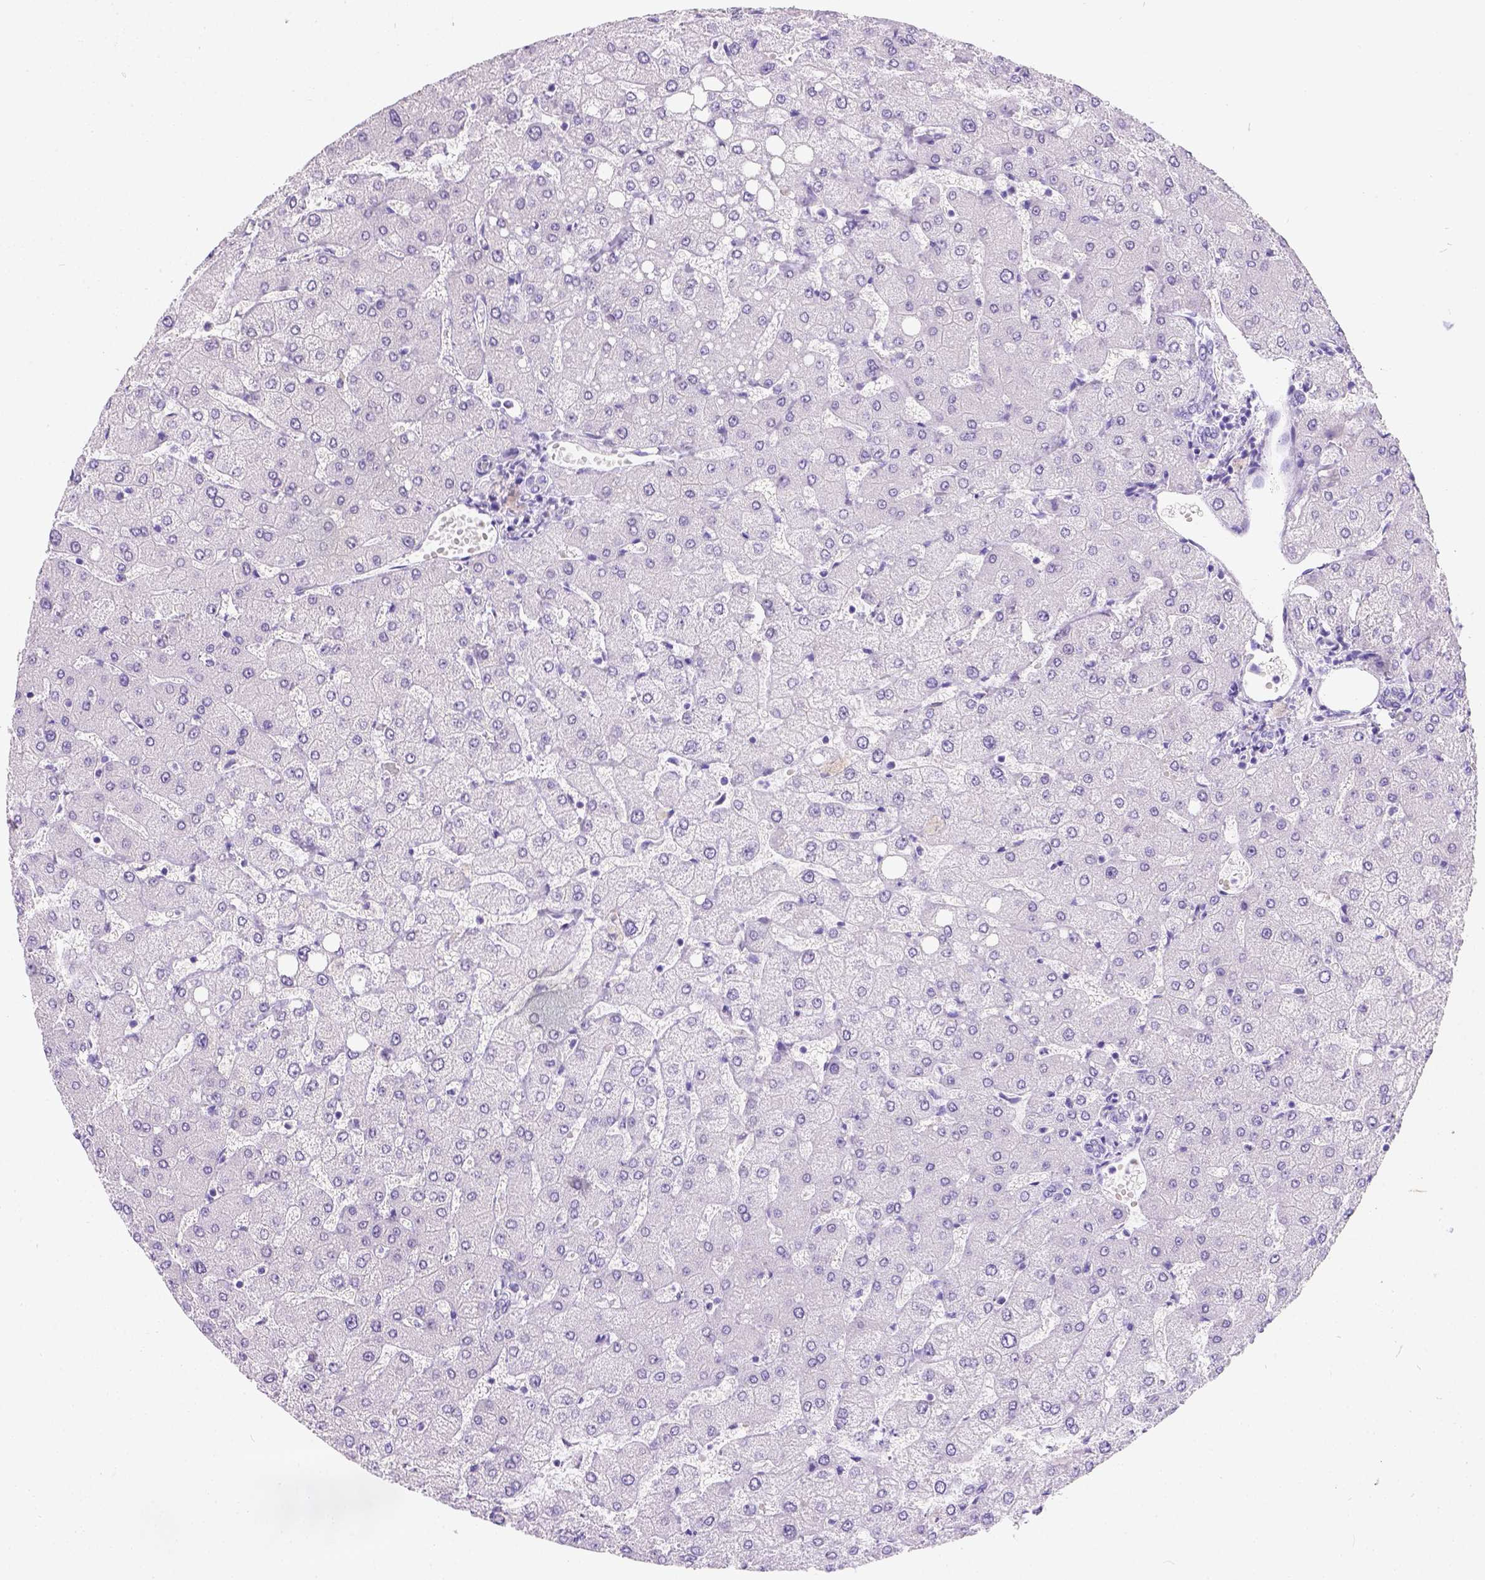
{"staining": {"intensity": "negative", "quantity": "none", "location": "none"}, "tissue": "liver", "cell_type": "Cholangiocytes", "image_type": "normal", "snomed": [{"axis": "morphology", "description": "Normal tissue, NOS"}, {"axis": "topography", "description": "Liver"}], "caption": "Immunohistochemistry image of benign liver stained for a protein (brown), which reveals no staining in cholangiocytes. (DAB (3,3'-diaminobenzidine) IHC, high magnification).", "gene": "PHF7", "patient": {"sex": "female", "age": 54}}